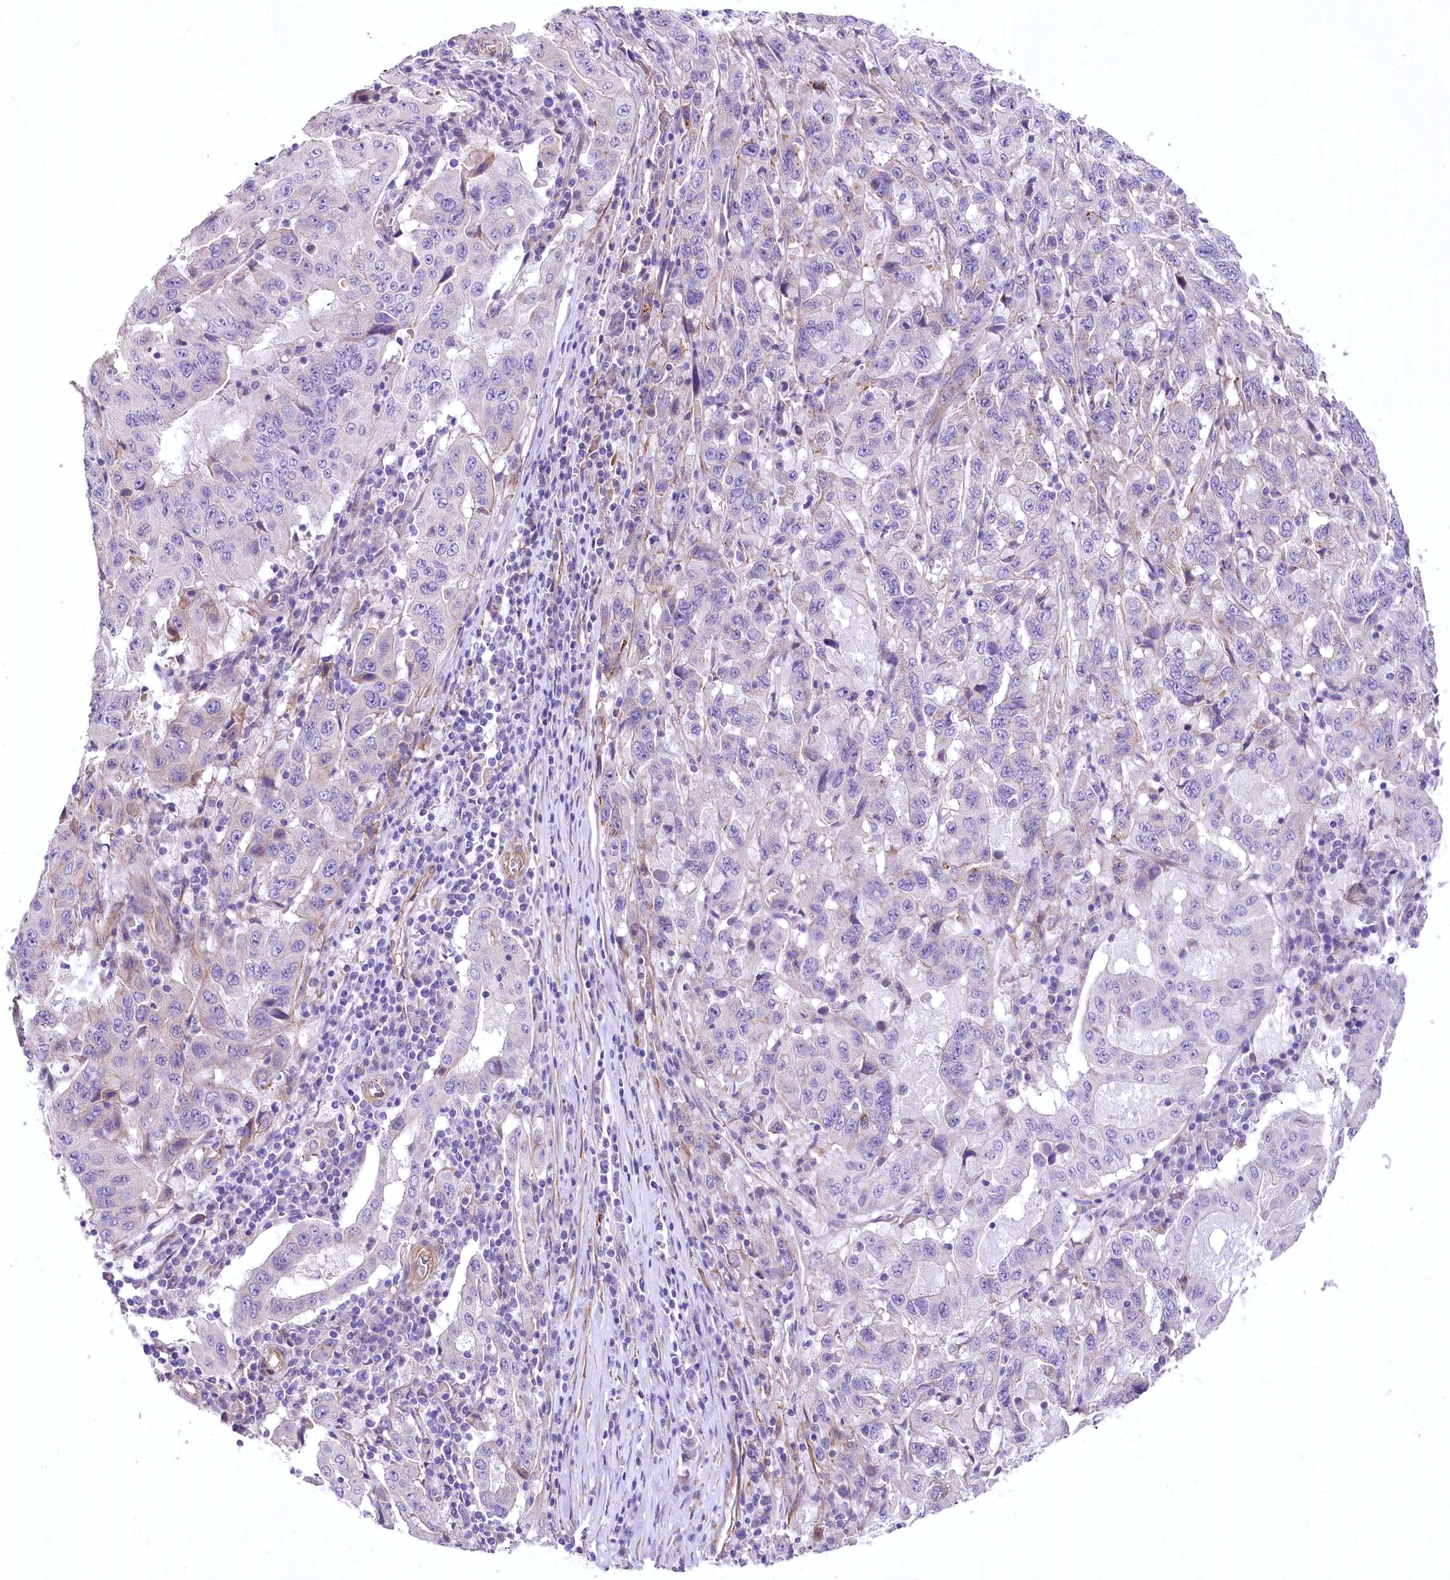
{"staining": {"intensity": "negative", "quantity": "none", "location": "none"}, "tissue": "pancreatic cancer", "cell_type": "Tumor cells", "image_type": "cancer", "snomed": [{"axis": "morphology", "description": "Adenocarcinoma, NOS"}, {"axis": "topography", "description": "Pancreas"}], "caption": "Pancreatic cancer (adenocarcinoma) was stained to show a protein in brown. There is no significant expression in tumor cells. The staining is performed using DAB brown chromogen with nuclei counter-stained in using hematoxylin.", "gene": "RDH16", "patient": {"sex": "male", "age": 63}}